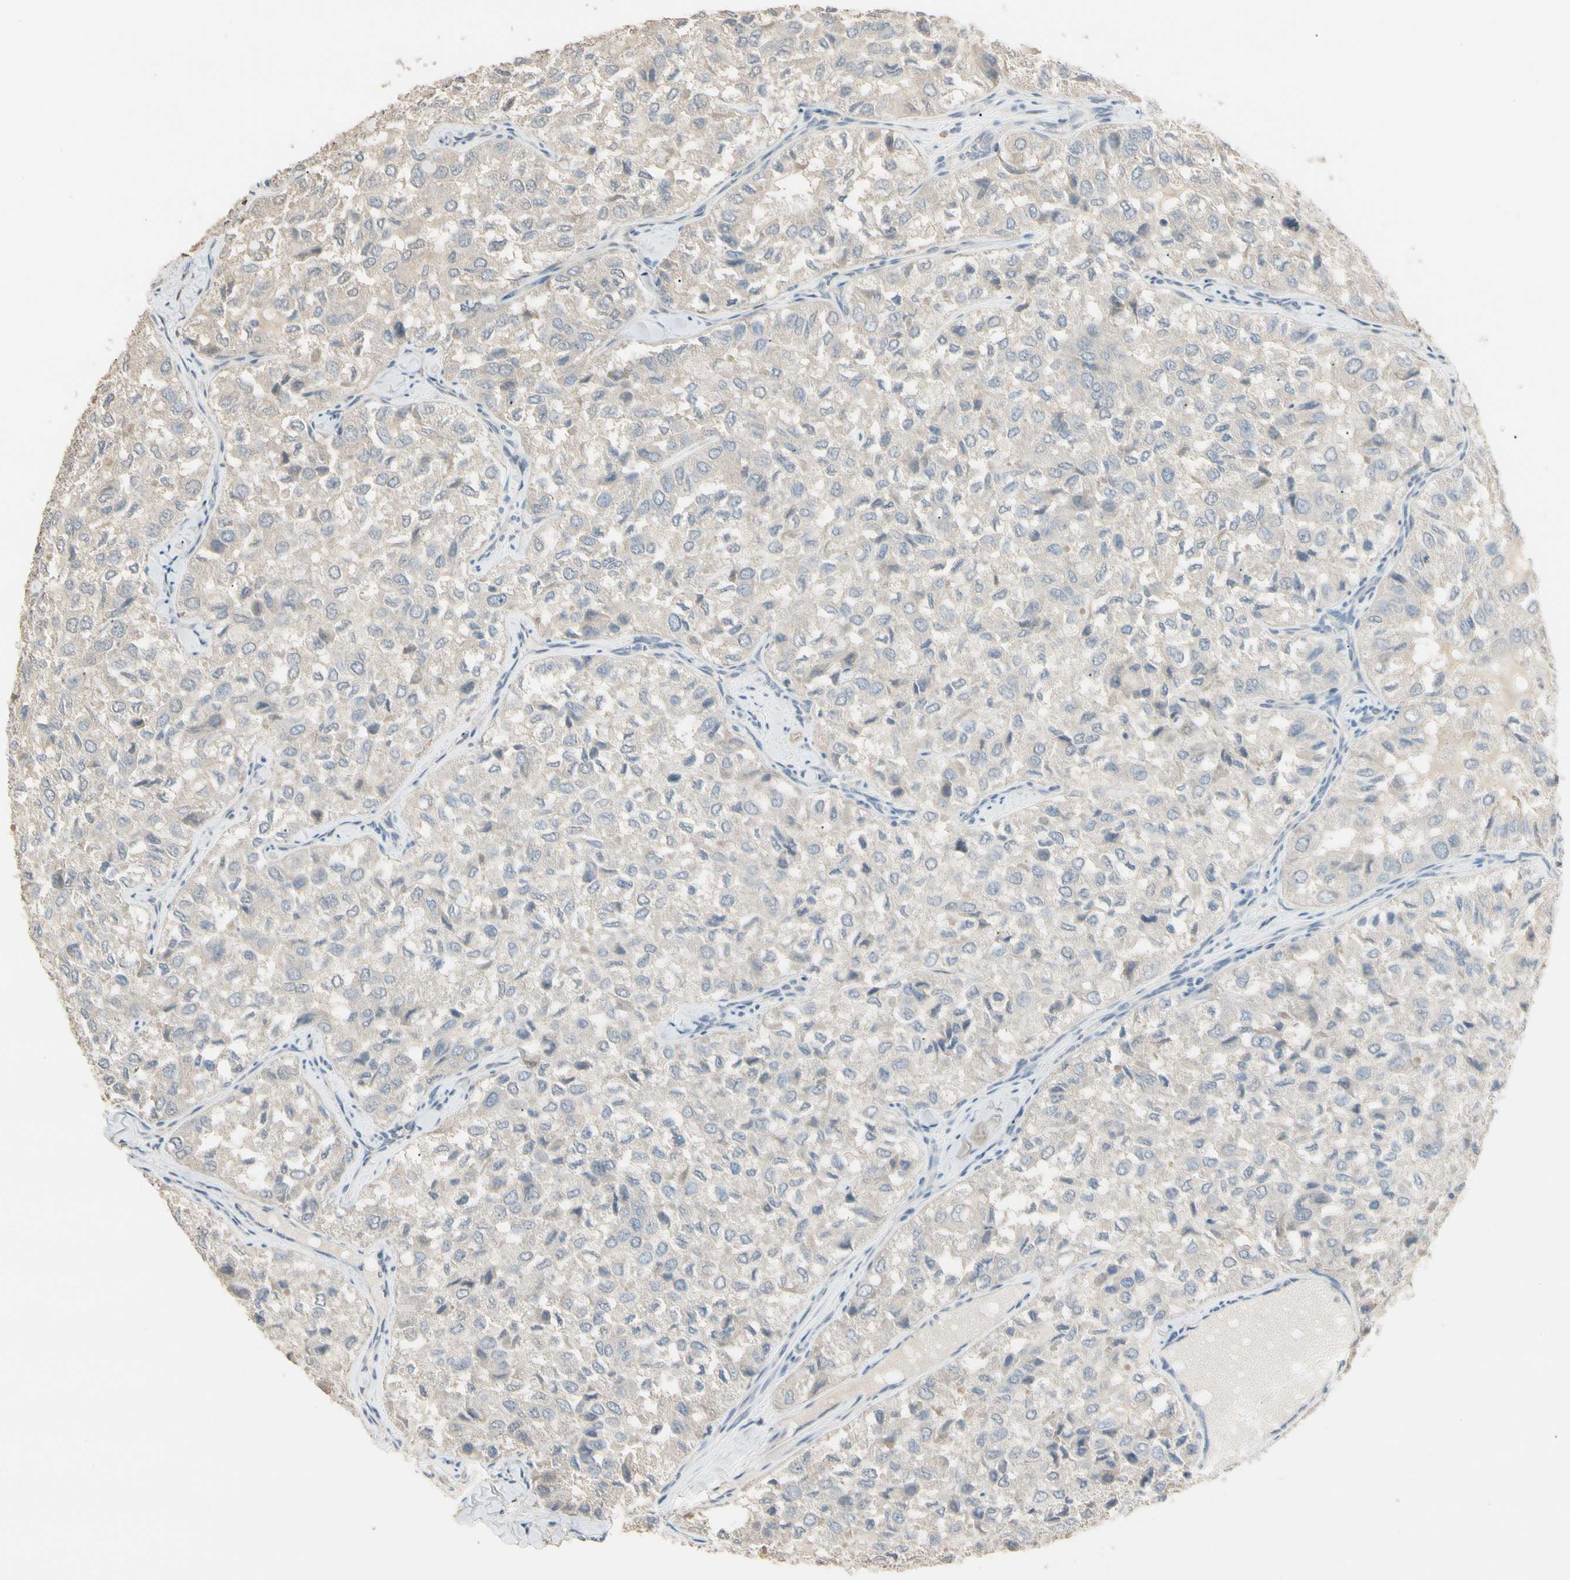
{"staining": {"intensity": "negative", "quantity": "none", "location": "none"}, "tissue": "thyroid cancer", "cell_type": "Tumor cells", "image_type": "cancer", "snomed": [{"axis": "morphology", "description": "Follicular adenoma carcinoma, NOS"}, {"axis": "topography", "description": "Thyroid gland"}], "caption": "Thyroid follicular adenoma carcinoma stained for a protein using immunohistochemistry shows no staining tumor cells.", "gene": "GNE", "patient": {"sex": "male", "age": 75}}